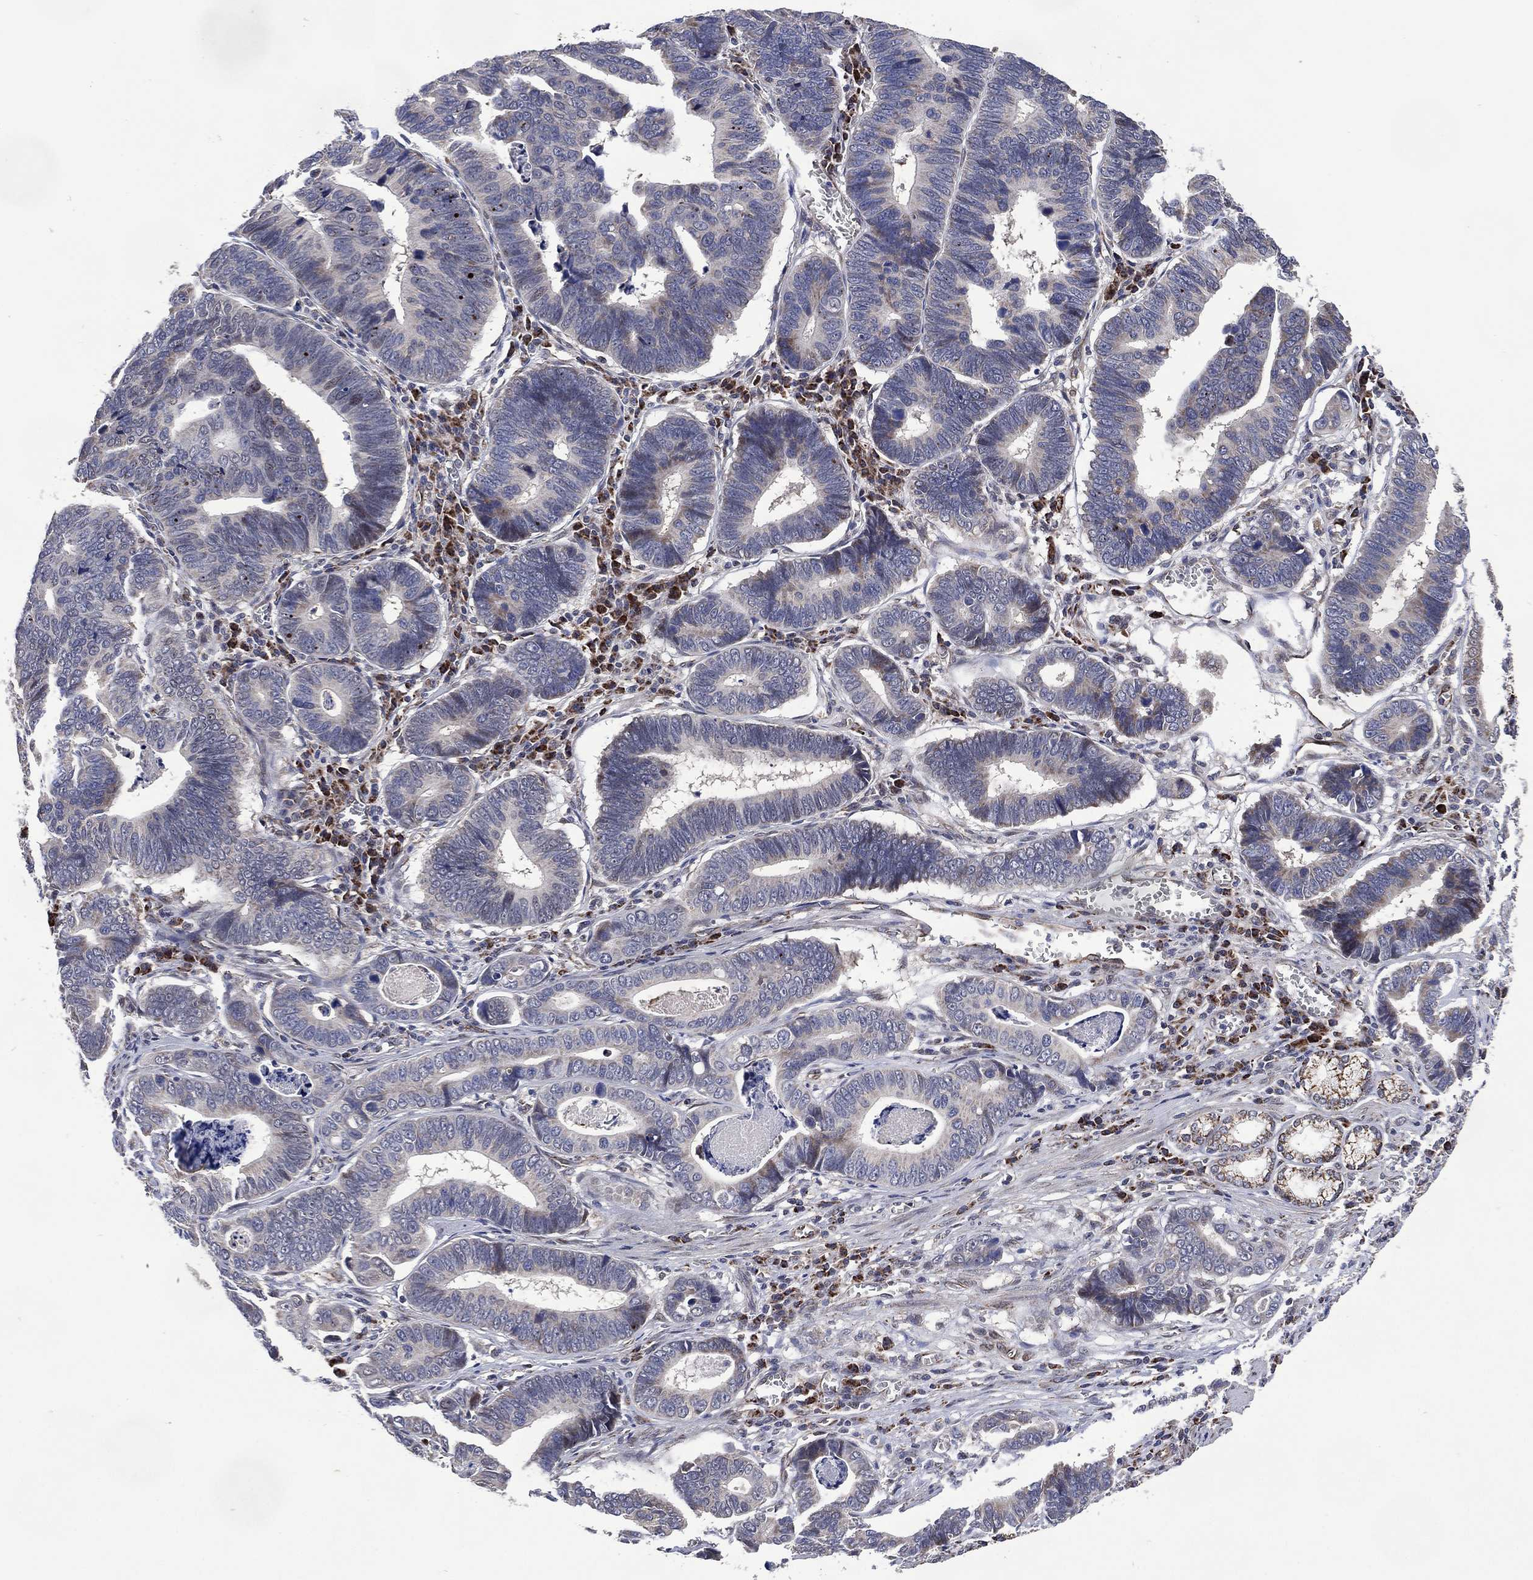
{"staining": {"intensity": "negative", "quantity": "none", "location": "none"}, "tissue": "stomach cancer", "cell_type": "Tumor cells", "image_type": "cancer", "snomed": [{"axis": "morphology", "description": "Adenocarcinoma, NOS"}, {"axis": "topography", "description": "Stomach"}], "caption": "This is an immunohistochemistry photomicrograph of human stomach adenocarcinoma. There is no expression in tumor cells.", "gene": "HTD2", "patient": {"sex": "male", "age": 84}}